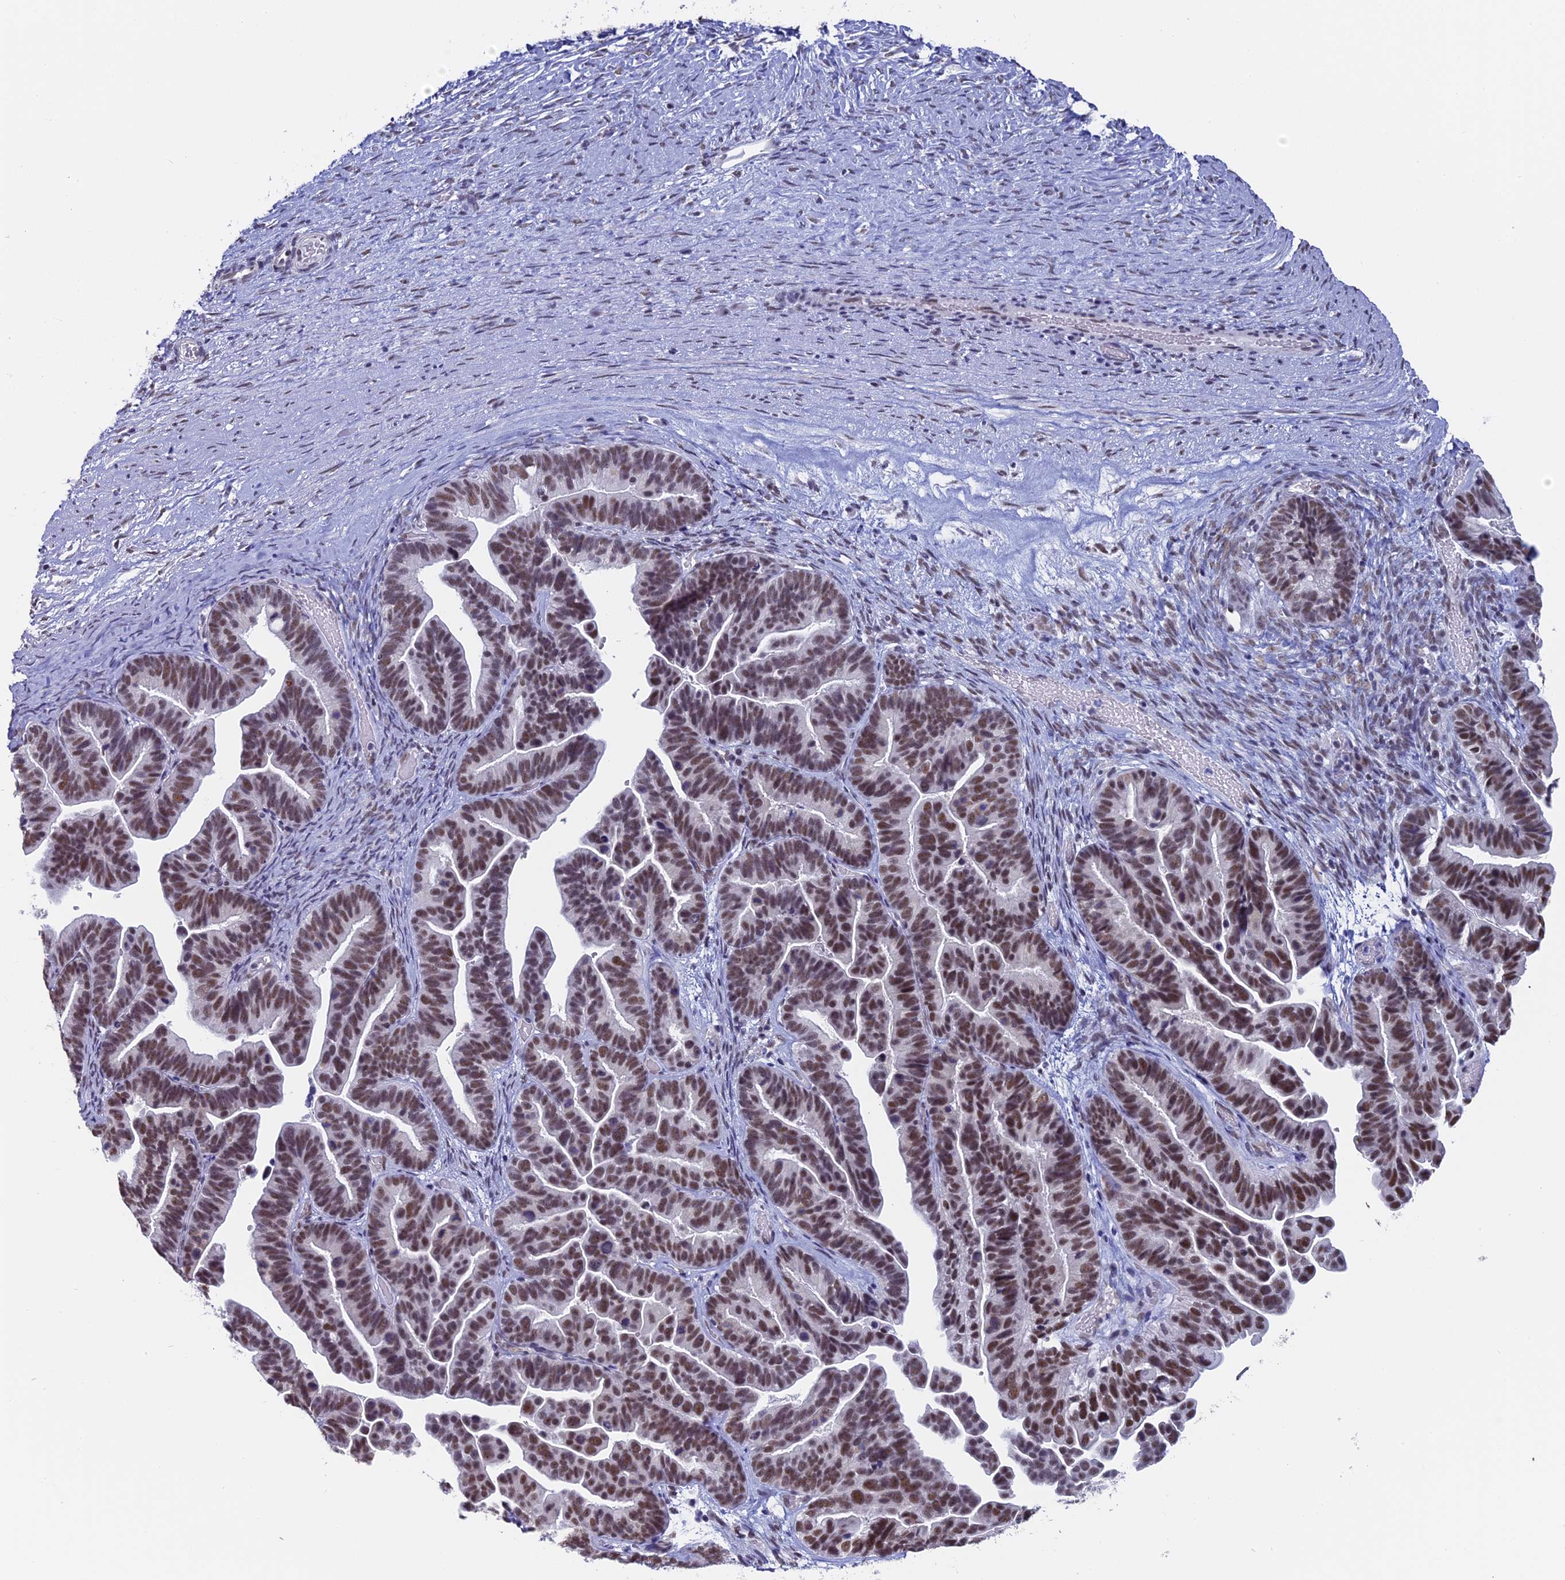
{"staining": {"intensity": "moderate", "quantity": ">75%", "location": "nuclear"}, "tissue": "ovarian cancer", "cell_type": "Tumor cells", "image_type": "cancer", "snomed": [{"axis": "morphology", "description": "Cystadenocarcinoma, serous, NOS"}, {"axis": "topography", "description": "Ovary"}], "caption": "Immunohistochemistry (DAB) staining of ovarian cancer reveals moderate nuclear protein expression in approximately >75% of tumor cells. The staining was performed using DAB to visualize the protein expression in brown, while the nuclei were stained in blue with hematoxylin (Magnification: 20x).", "gene": "CD2BP2", "patient": {"sex": "female", "age": 56}}